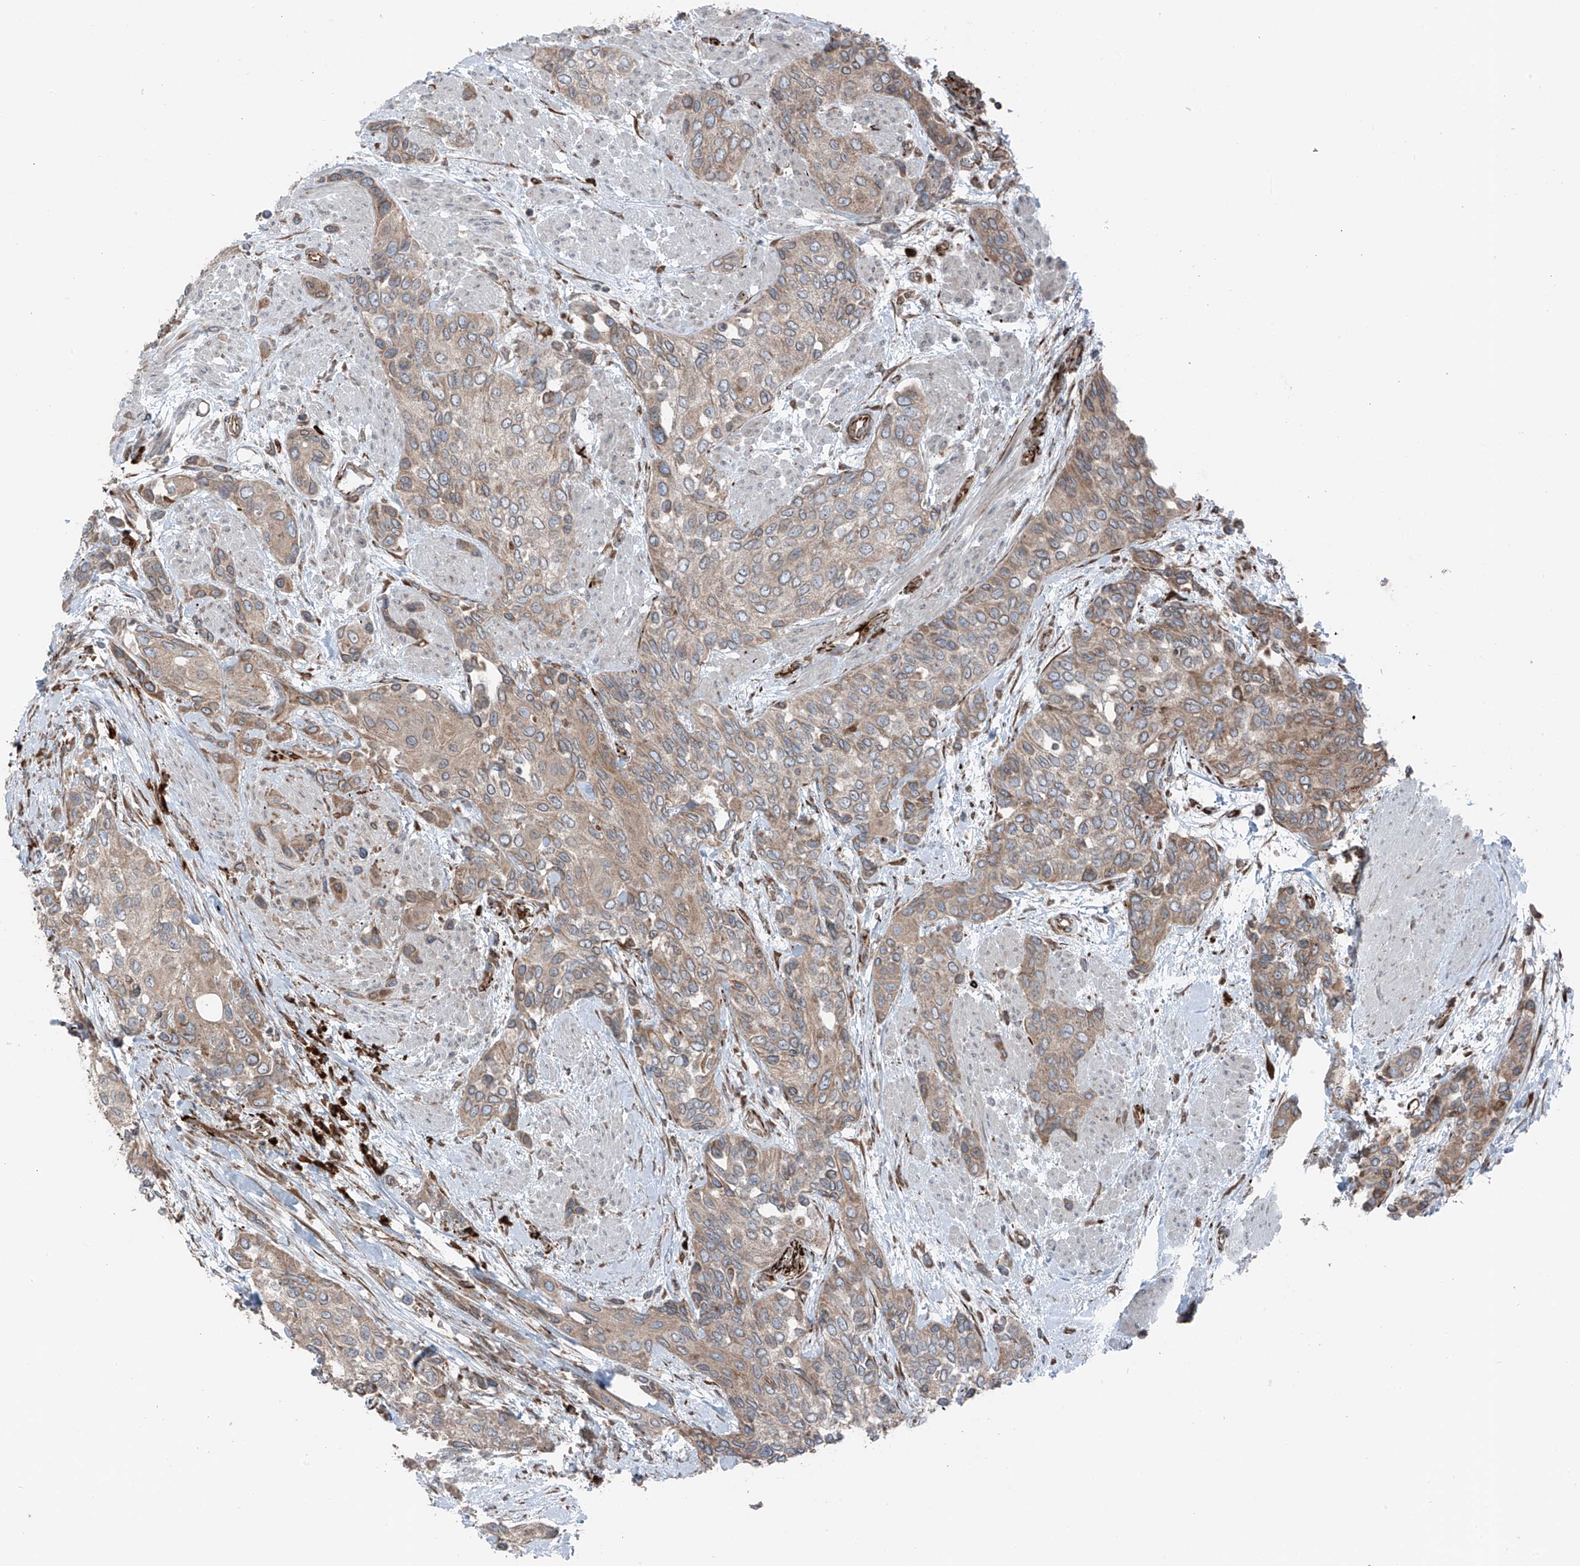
{"staining": {"intensity": "moderate", "quantity": ">75%", "location": "cytoplasmic/membranous"}, "tissue": "urothelial cancer", "cell_type": "Tumor cells", "image_type": "cancer", "snomed": [{"axis": "morphology", "description": "Normal tissue, NOS"}, {"axis": "morphology", "description": "Urothelial carcinoma, High grade"}, {"axis": "topography", "description": "Vascular tissue"}, {"axis": "topography", "description": "Urinary bladder"}], "caption": "Immunohistochemistry (IHC) micrograph of urothelial carcinoma (high-grade) stained for a protein (brown), which reveals medium levels of moderate cytoplasmic/membranous staining in about >75% of tumor cells.", "gene": "ERLEC1", "patient": {"sex": "female", "age": 56}}